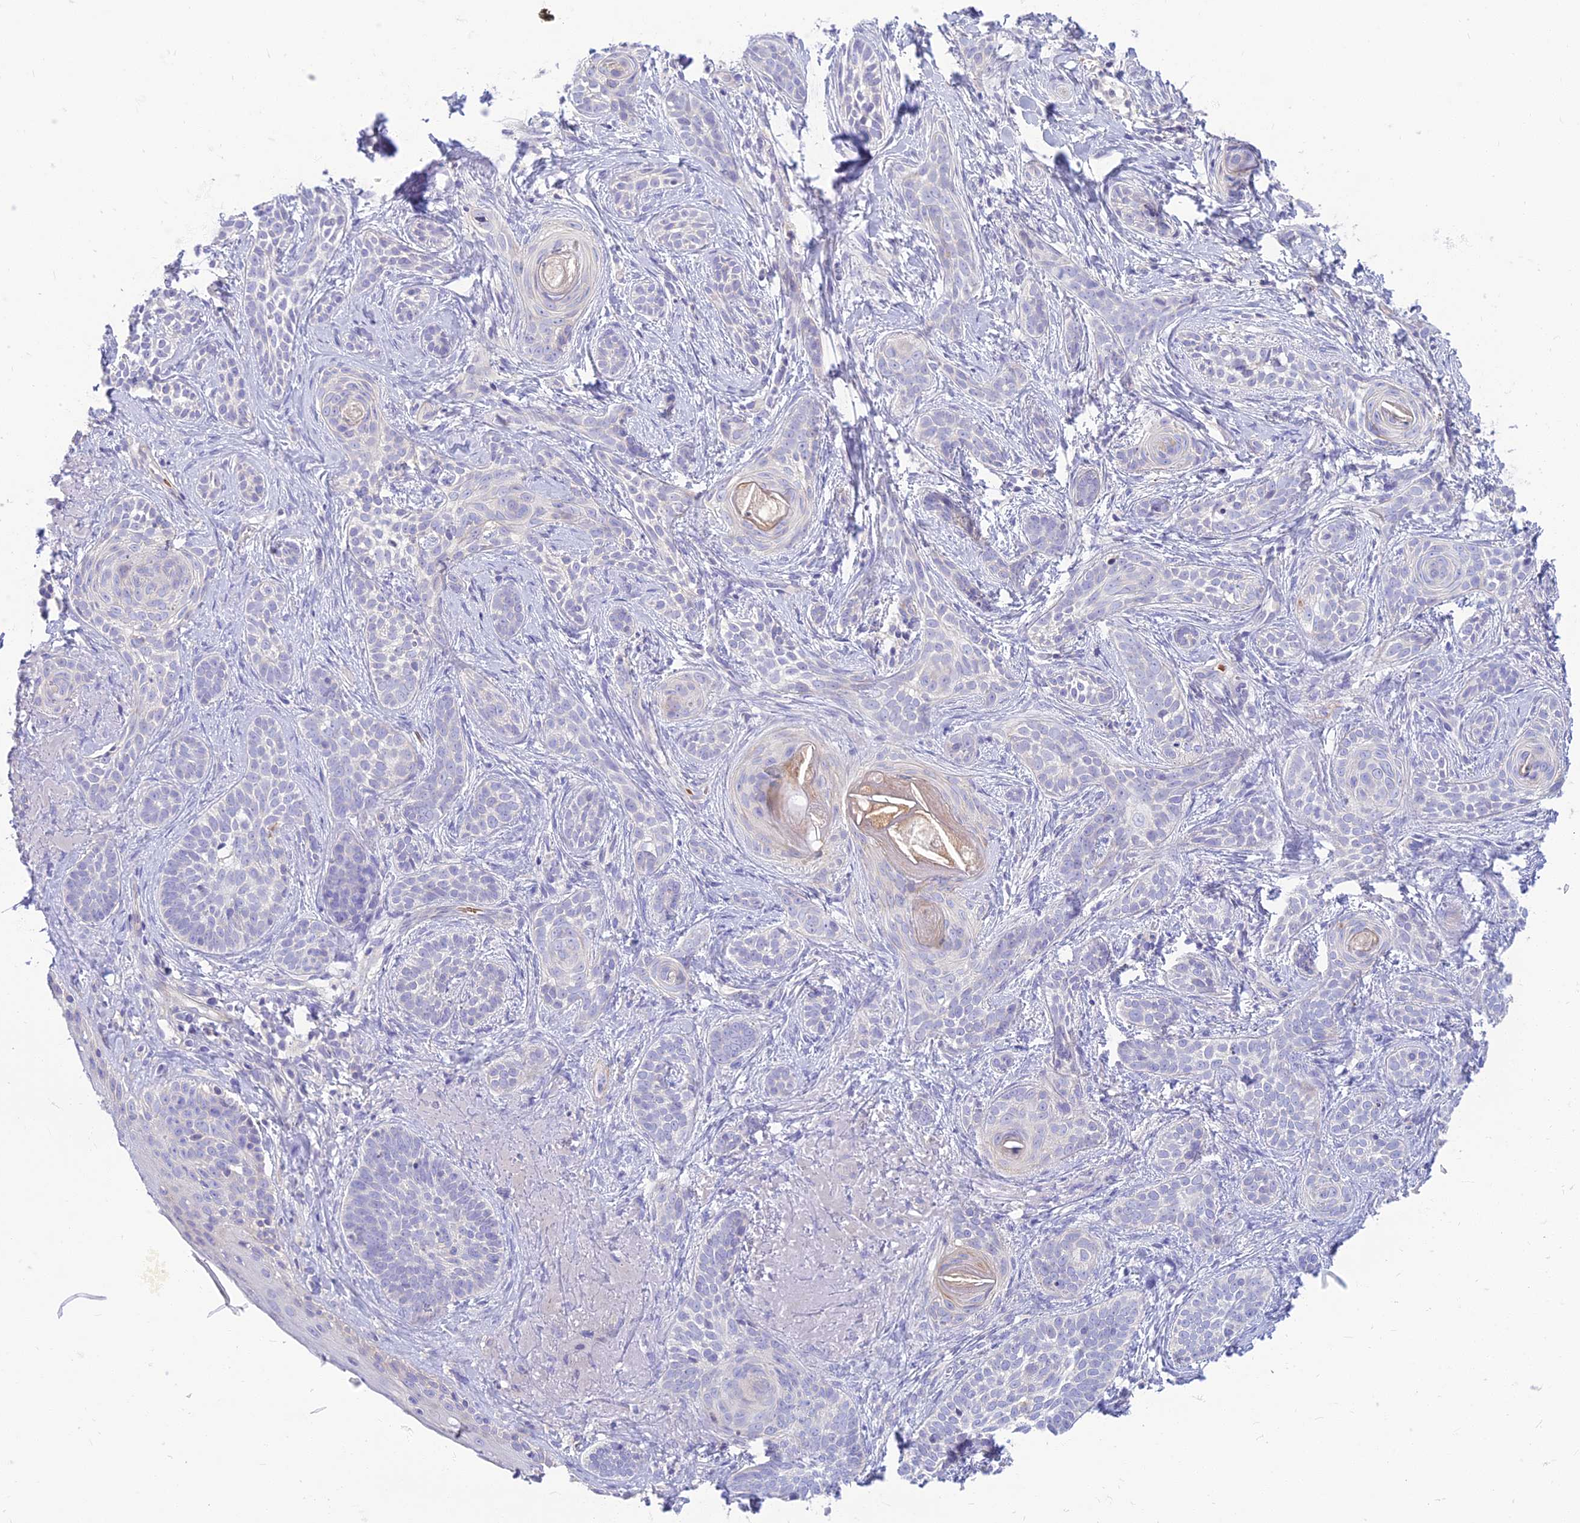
{"staining": {"intensity": "negative", "quantity": "none", "location": "none"}, "tissue": "skin cancer", "cell_type": "Tumor cells", "image_type": "cancer", "snomed": [{"axis": "morphology", "description": "Basal cell carcinoma"}, {"axis": "topography", "description": "Skin"}], "caption": "An immunohistochemistry (IHC) photomicrograph of skin basal cell carcinoma is shown. There is no staining in tumor cells of skin basal cell carcinoma. (DAB IHC visualized using brightfield microscopy, high magnification).", "gene": "CLIP4", "patient": {"sex": "male", "age": 71}}